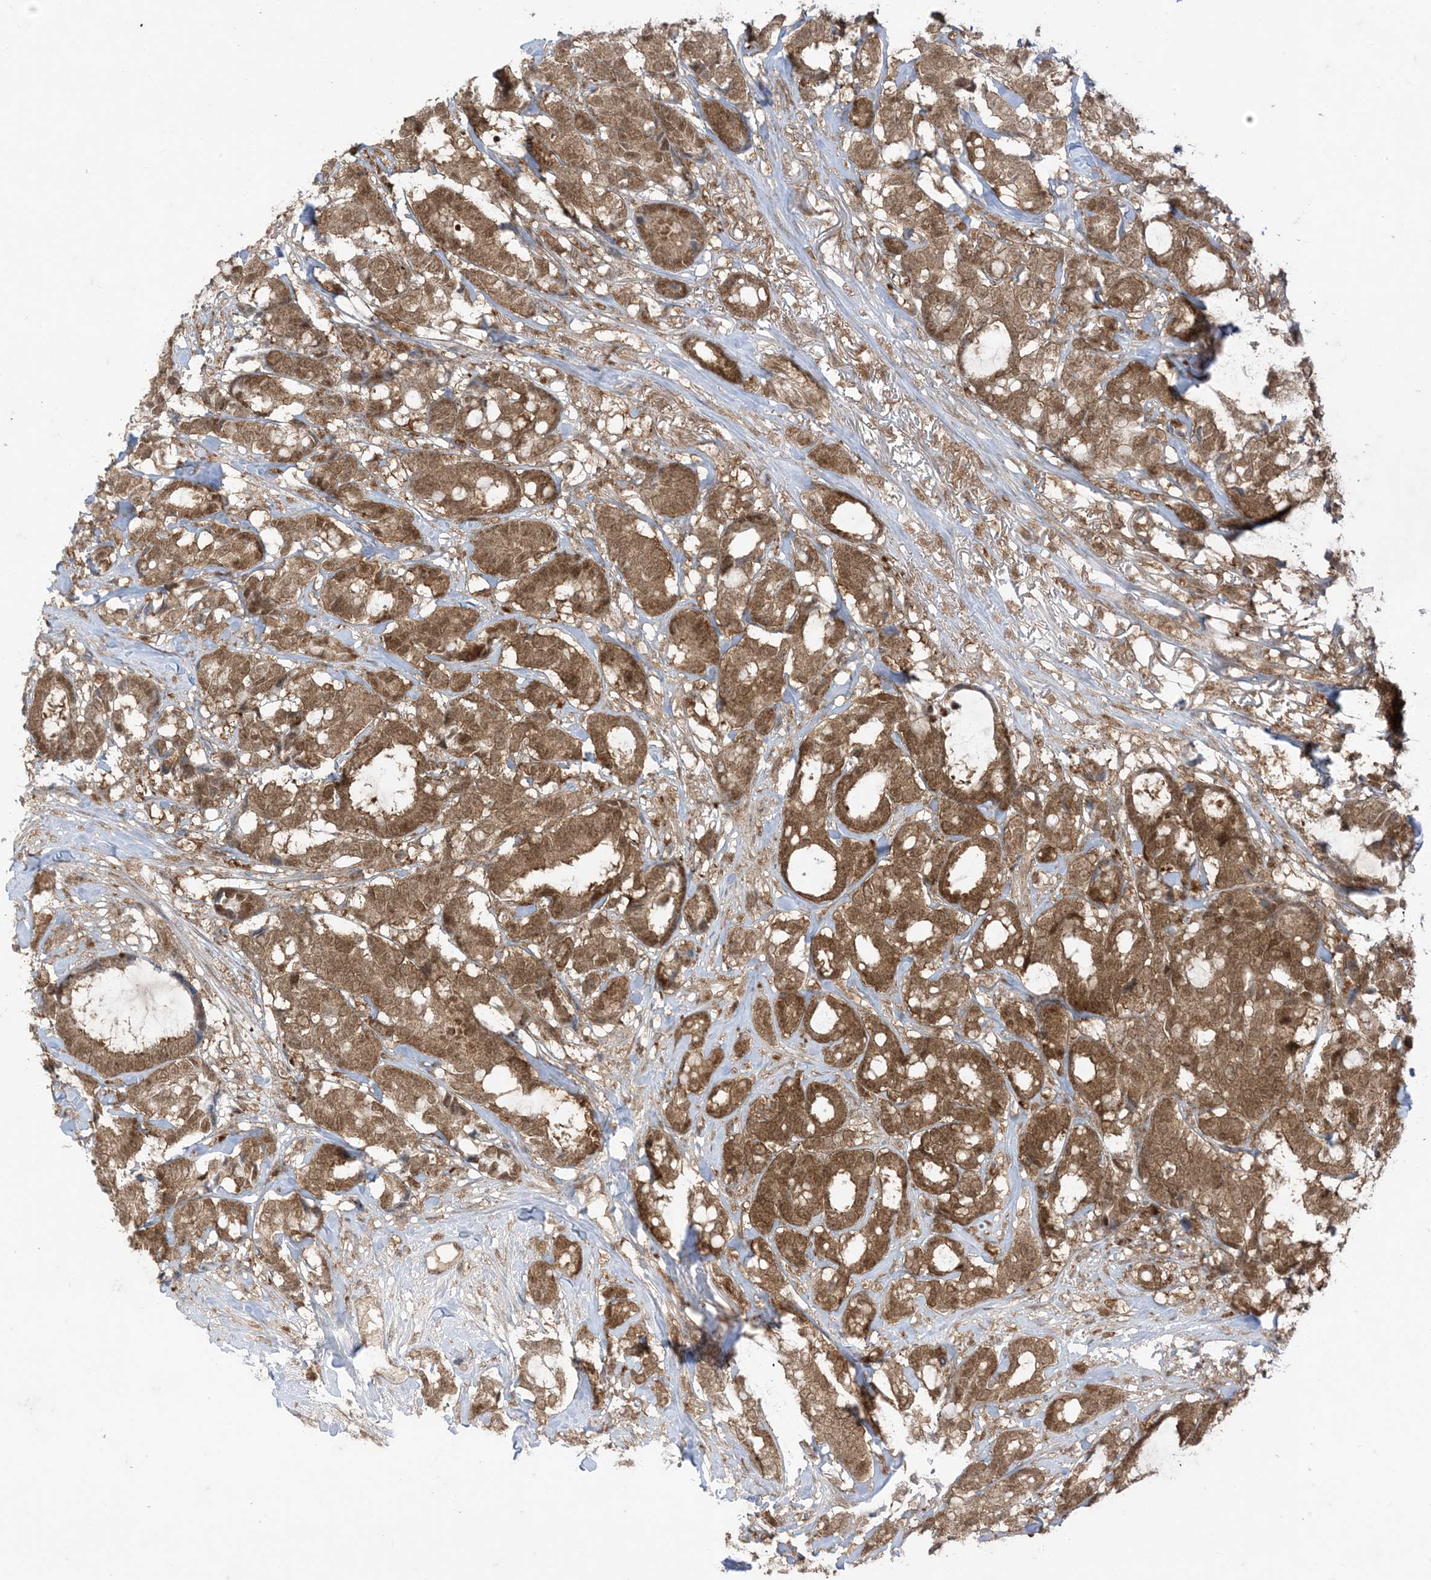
{"staining": {"intensity": "moderate", "quantity": ">75%", "location": "cytoplasmic/membranous"}, "tissue": "breast cancer", "cell_type": "Tumor cells", "image_type": "cancer", "snomed": [{"axis": "morphology", "description": "Duct carcinoma"}, {"axis": "topography", "description": "Breast"}], "caption": "Tumor cells reveal medium levels of moderate cytoplasmic/membranous positivity in about >75% of cells in human breast cancer.", "gene": "PTPA", "patient": {"sex": "female", "age": 87}}